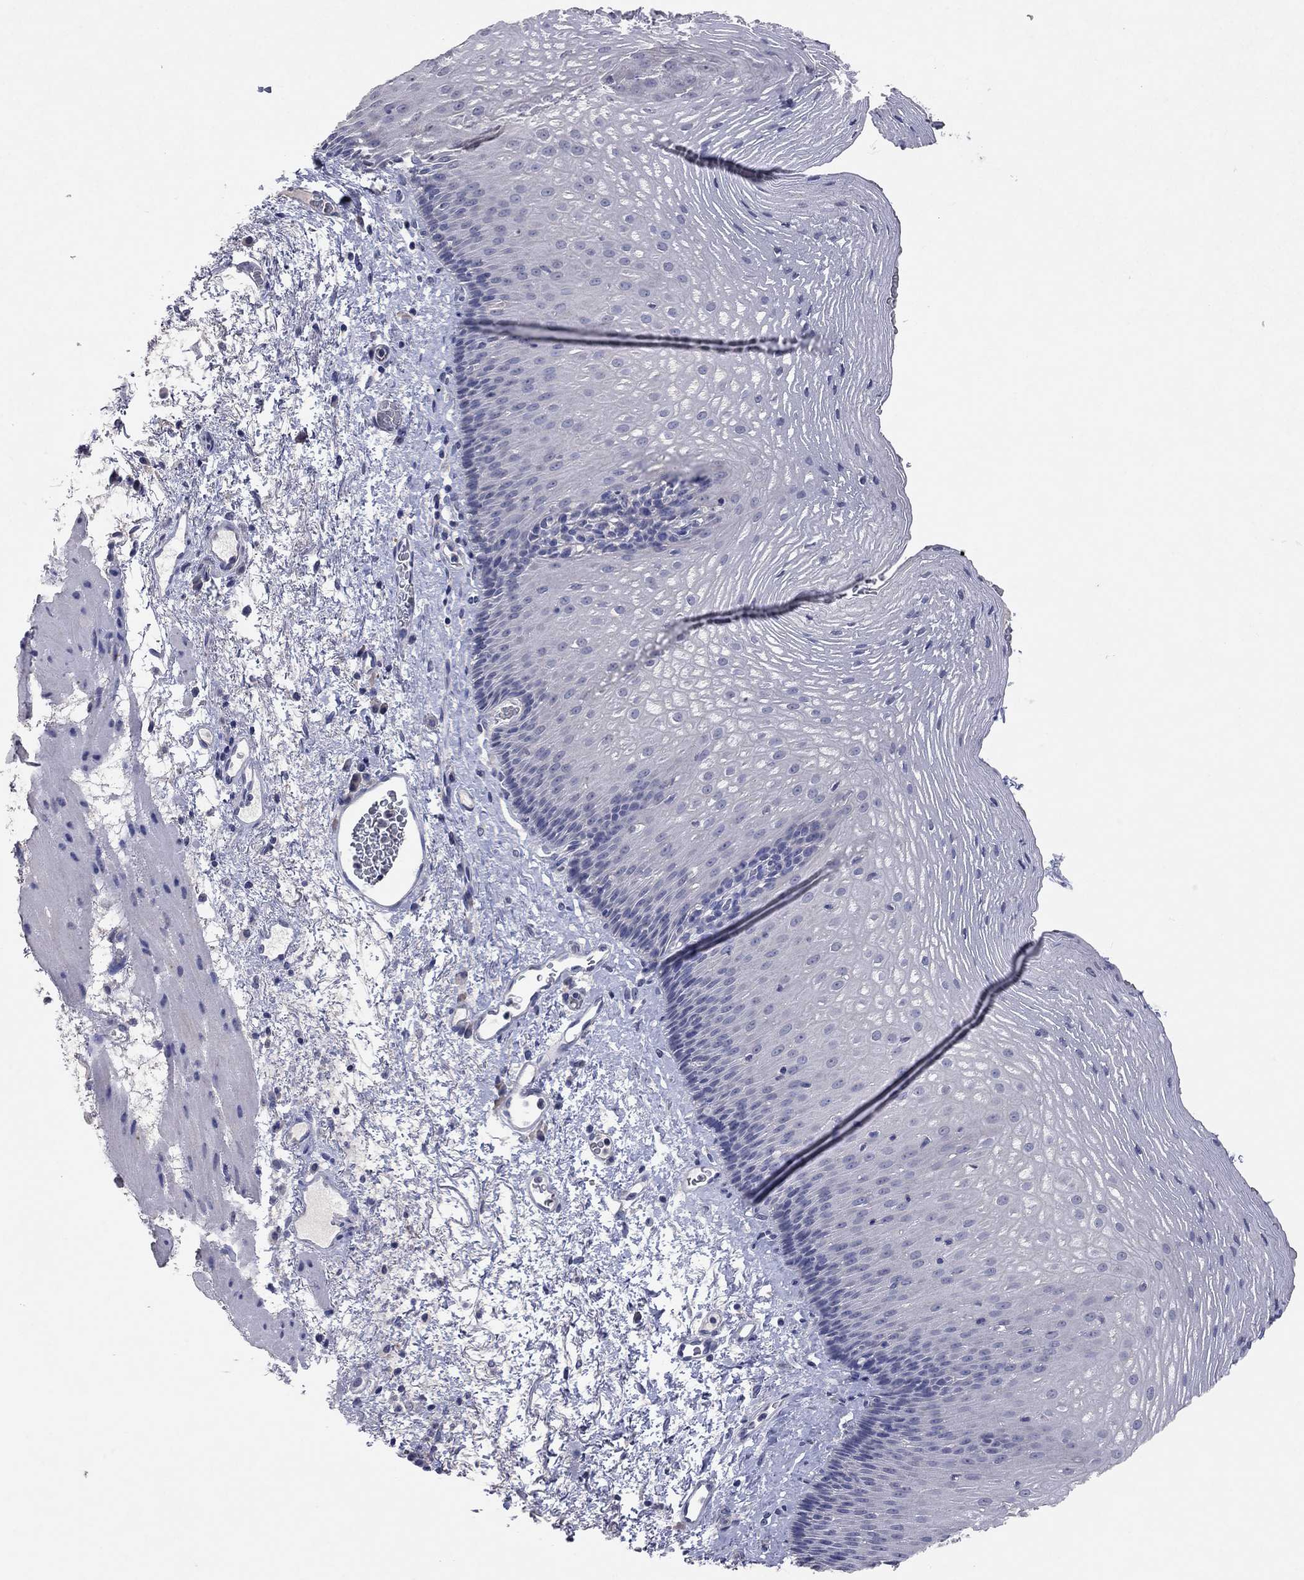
{"staining": {"intensity": "negative", "quantity": "none", "location": "none"}, "tissue": "esophagus", "cell_type": "Squamous epithelial cells", "image_type": "normal", "snomed": [{"axis": "morphology", "description": "Normal tissue, NOS"}, {"axis": "topography", "description": "Esophagus"}], "caption": "An immunohistochemistry histopathology image of benign esophagus is shown. There is no staining in squamous epithelial cells of esophagus.", "gene": "MMP13", "patient": {"sex": "male", "age": 76}}